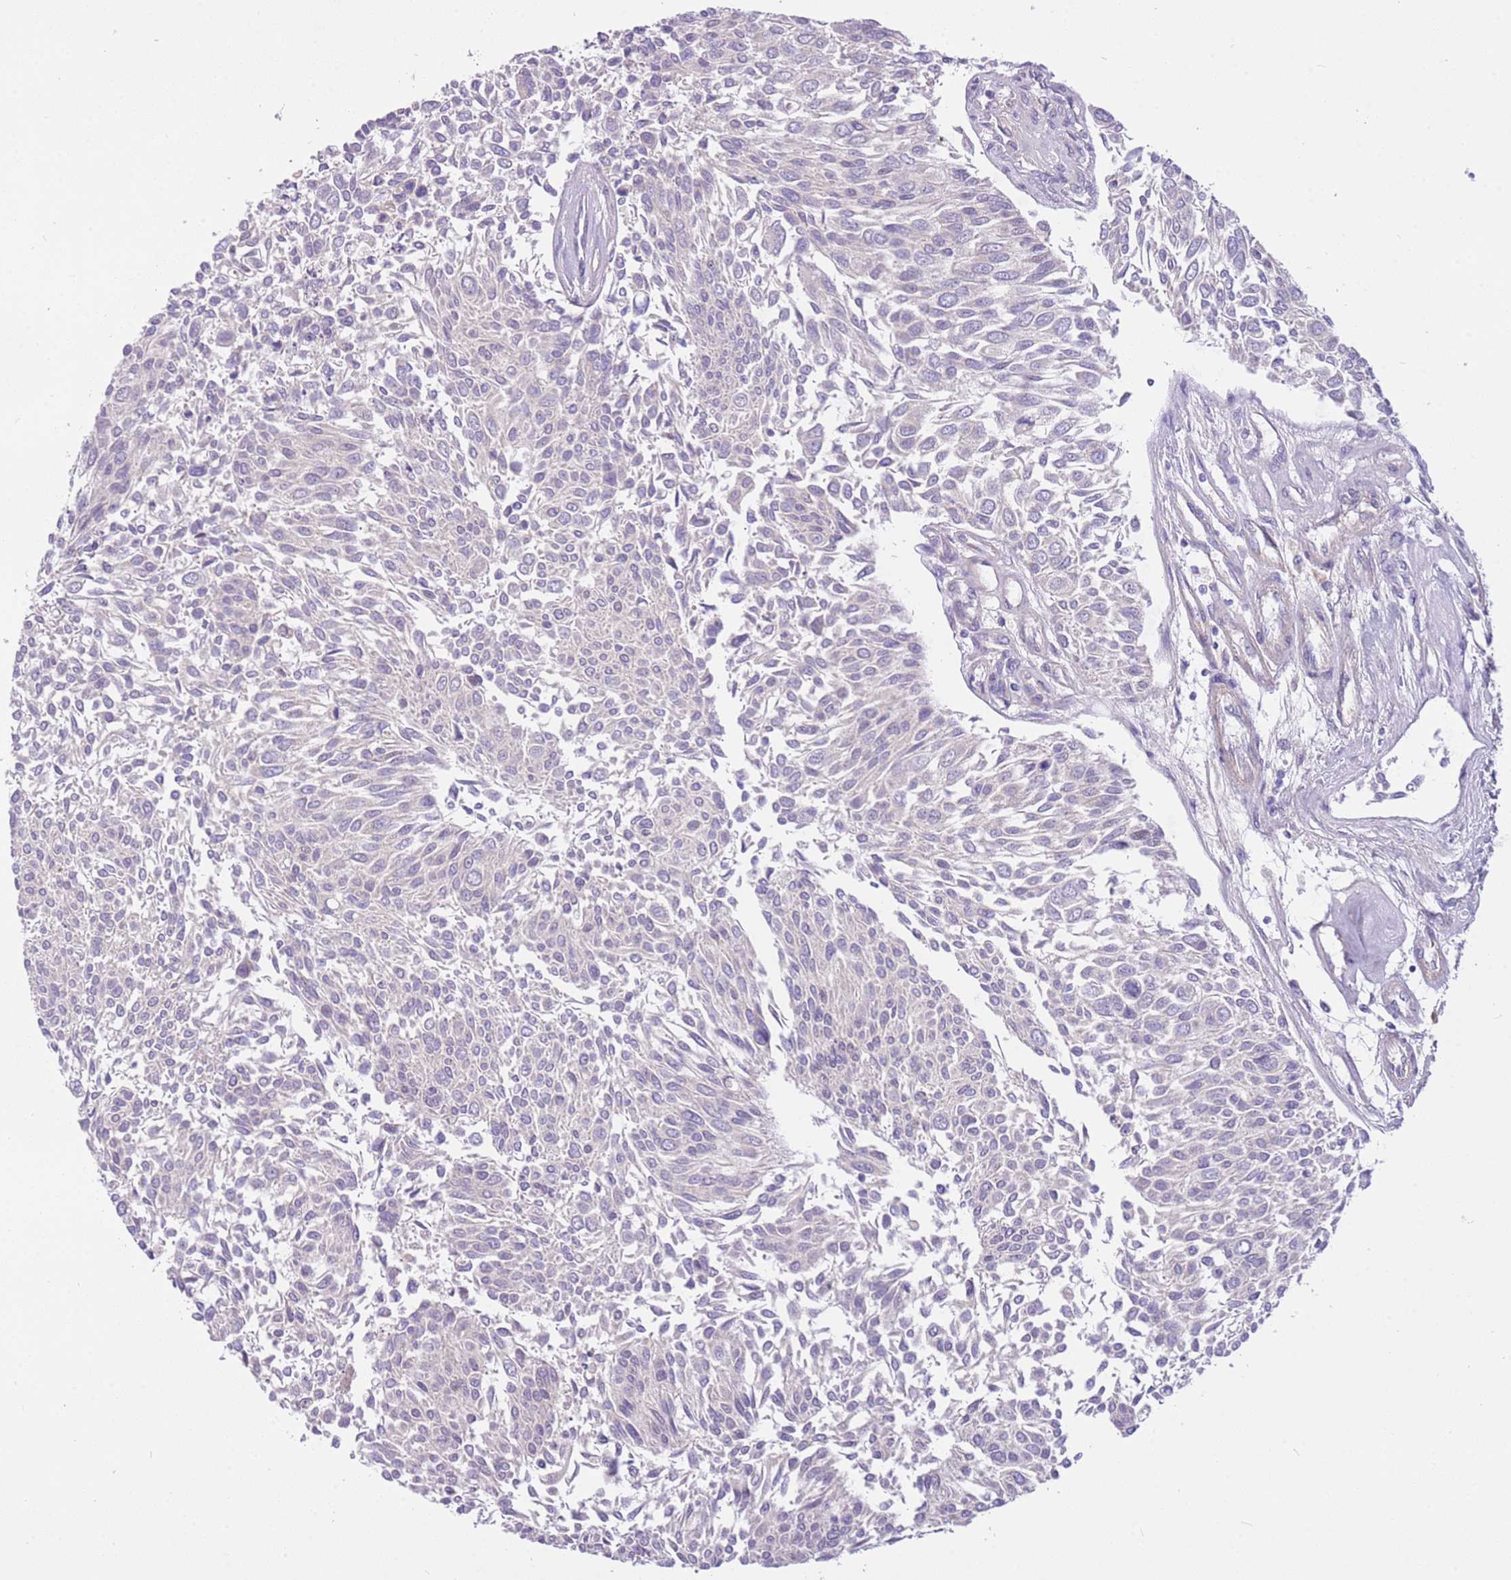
{"staining": {"intensity": "negative", "quantity": "none", "location": "none"}, "tissue": "urothelial cancer", "cell_type": "Tumor cells", "image_type": "cancer", "snomed": [{"axis": "morphology", "description": "Urothelial carcinoma, NOS"}, {"axis": "topography", "description": "Urinary bladder"}], "caption": "This is an IHC histopathology image of human urothelial cancer. There is no positivity in tumor cells.", "gene": "MAGEF1", "patient": {"sex": "male", "age": 55}}